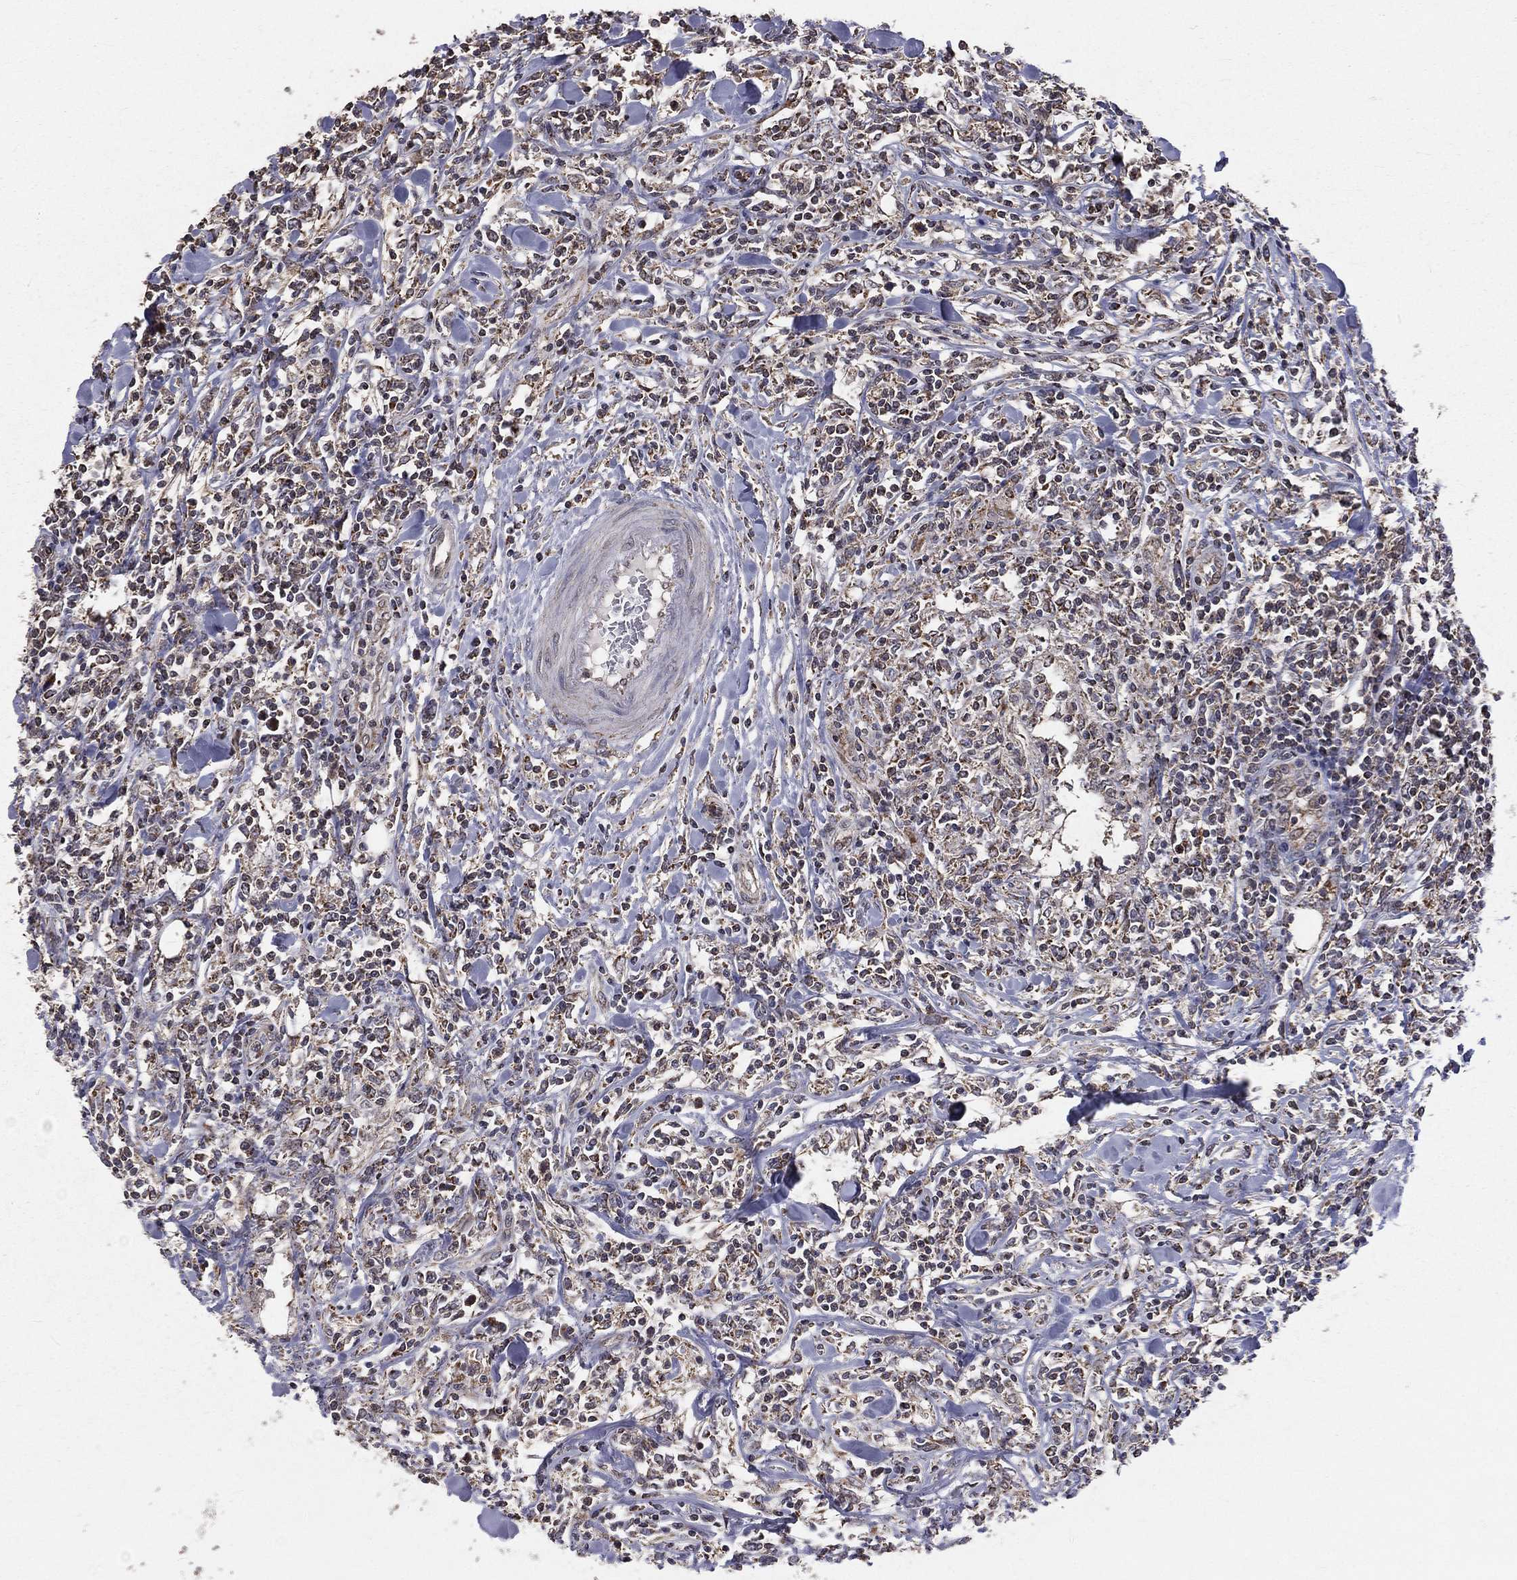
{"staining": {"intensity": "weak", "quantity": "<25%", "location": "cytoplasmic/membranous"}, "tissue": "lymphoma", "cell_type": "Tumor cells", "image_type": "cancer", "snomed": [{"axis": "morphology", "description": "Malignant lymphoma, non-Hodgkin's type, High grade"}, {"axis": "topography", "description": "Lymph node"}], "caption": "Tumor cells show no significant positivity in lymphoma.", "gene": "MRPL46", "patient": {"sex": "female", "age": 84}}